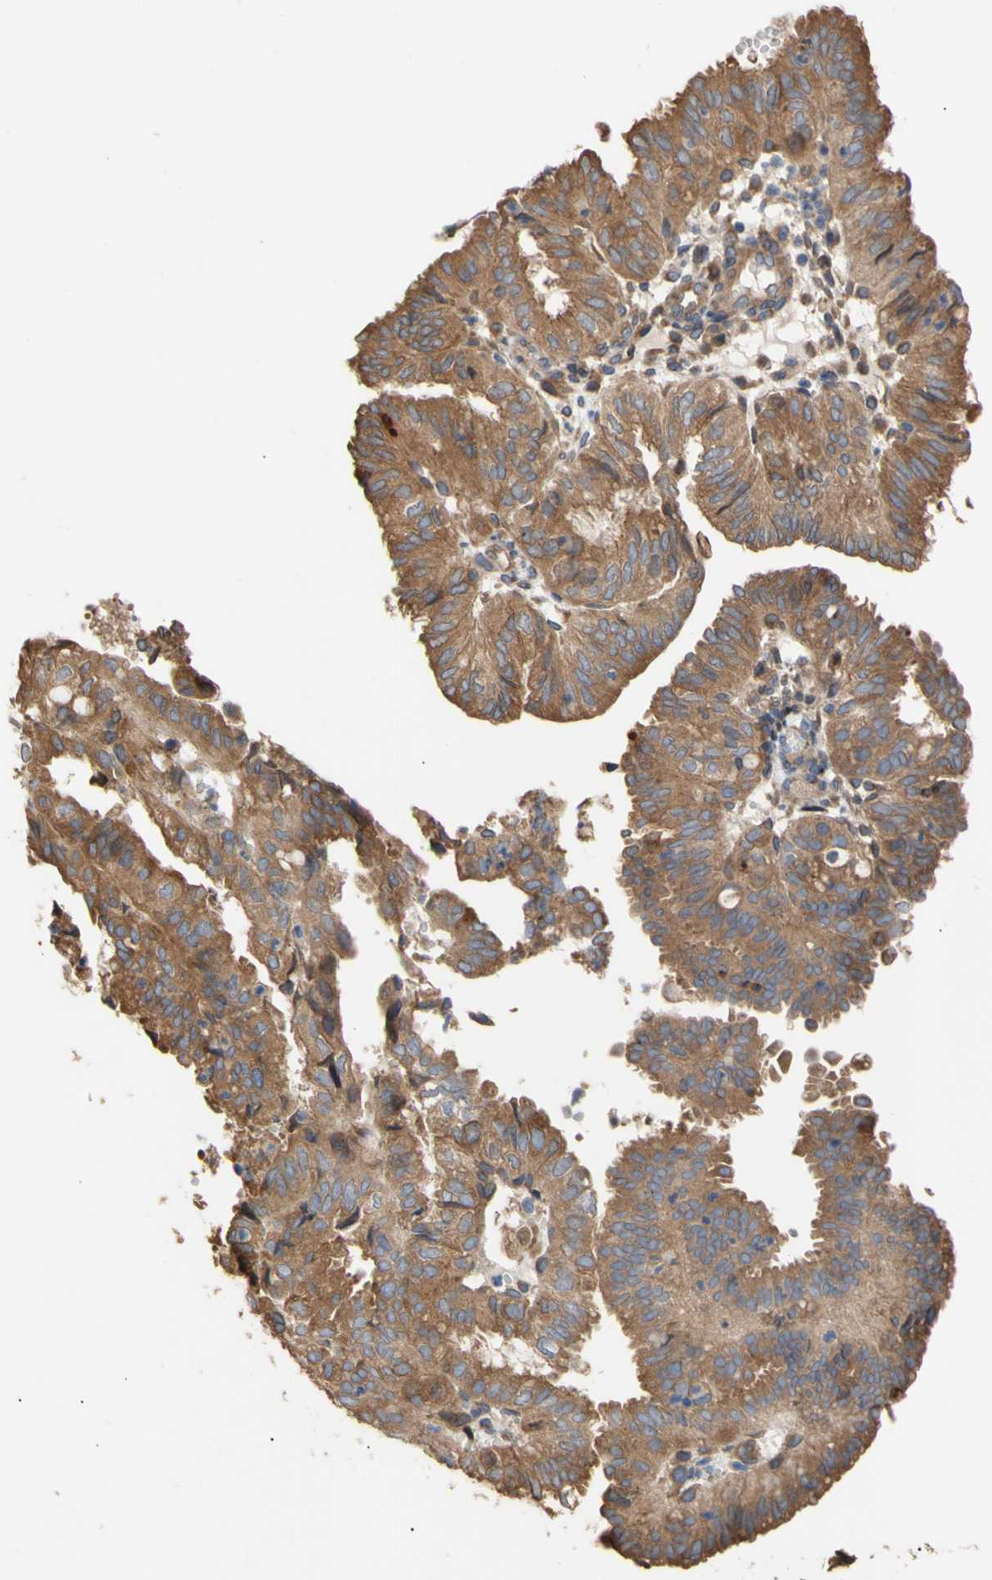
{"staining": {"intensity": "moderate", "quantity": ">75%", "location": "cytoplasmic/membranous"}, "tissue": "endometrial cancer", "cell_type": "Tumor cells", "image_type": "cancer", "snomed": [{"axis": "morphology", "description": "Adenocarcinoma, NOS"}, {"axis": "topography", "description": "Uterus"}], "caption": "Immunohistochemical staining of human endometrial cancer (adenocarcinoma) exhibits medium levels of moderate cytoplasmic/membranous protein positivity in approximately >75% of tumor cells.", "gene": "NECTIN3", "patient": {"sex": "female", "age": 60}}